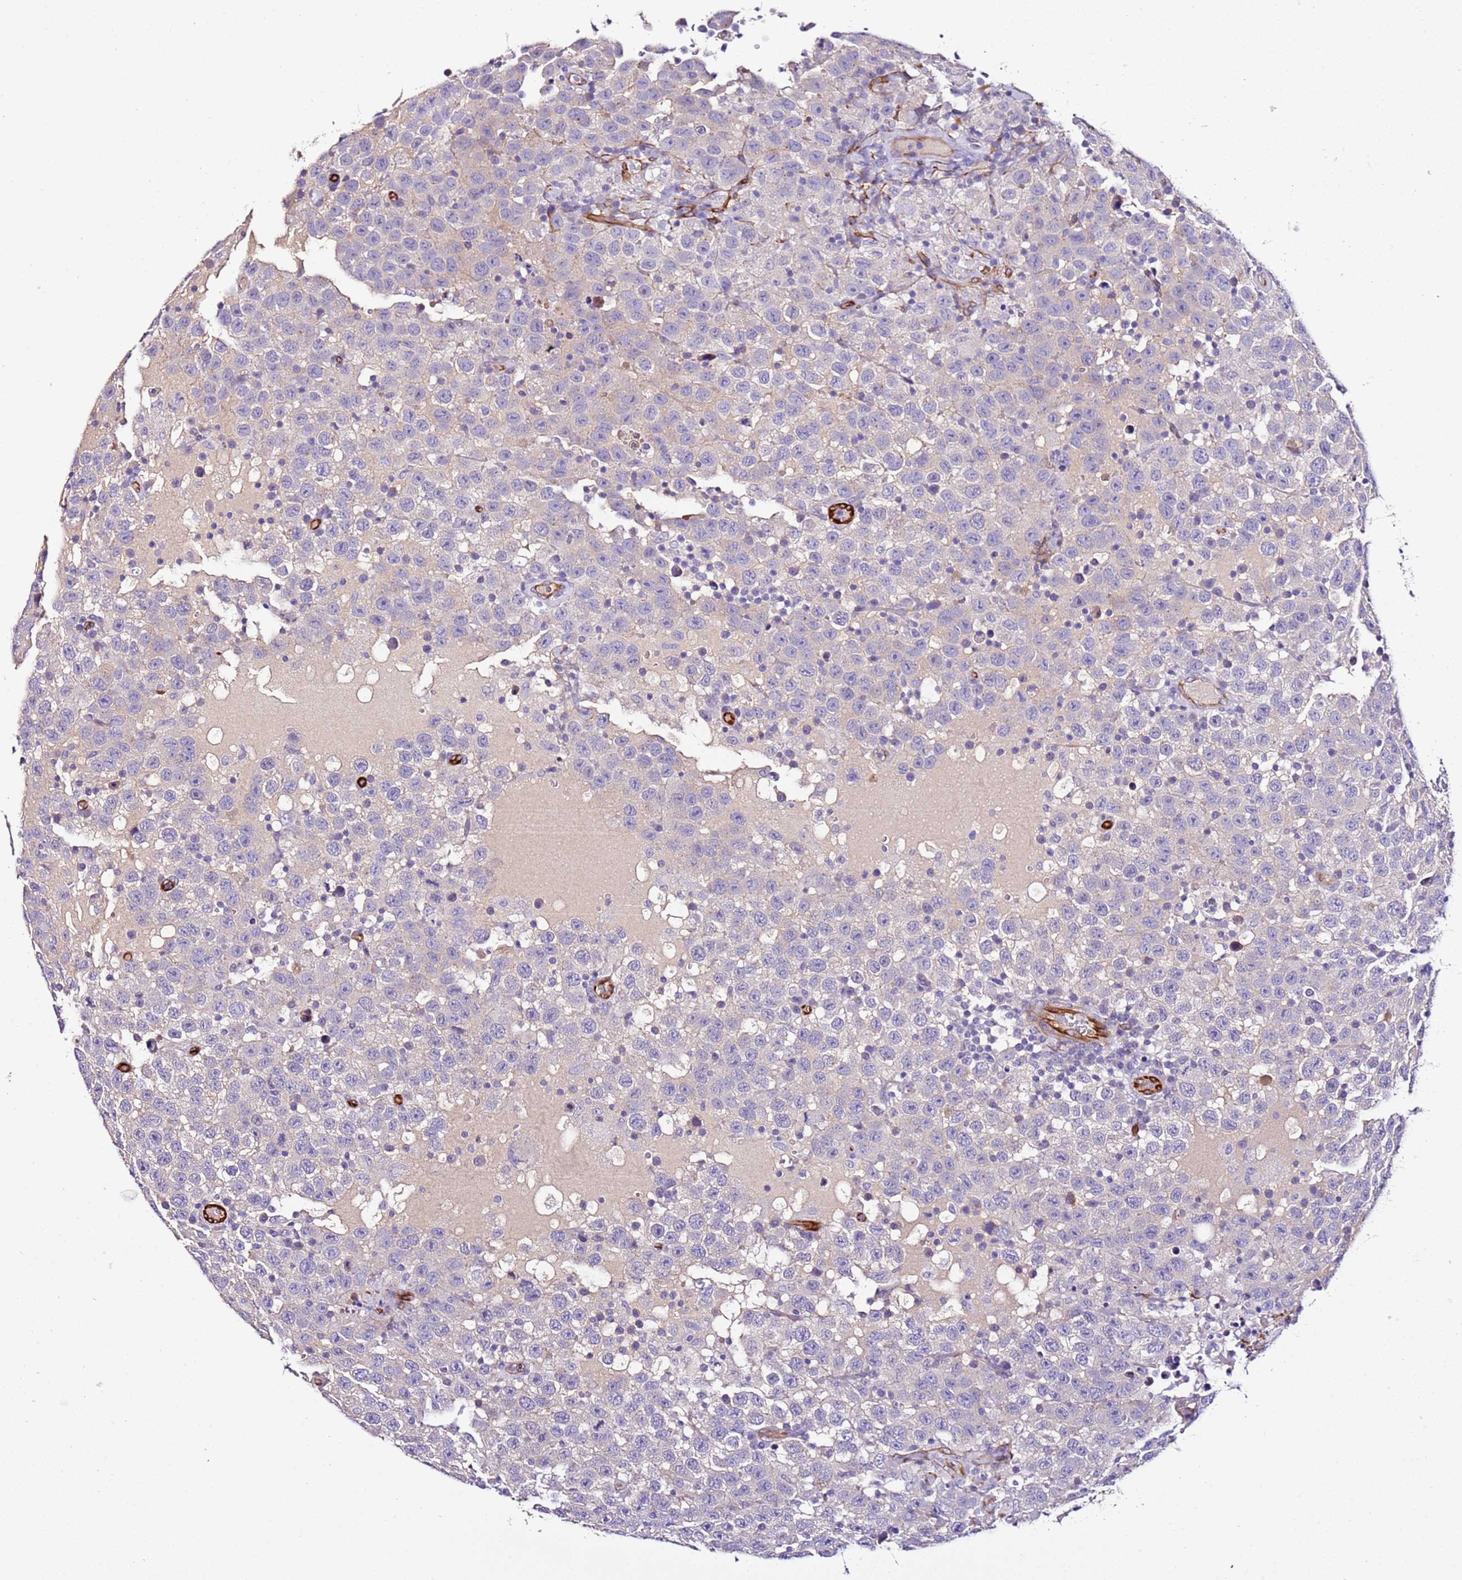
{"staining": {"intensity": "negative", "quantity": "none", "location": "none"}, "tissue": "testis cancer", "cell_type": "Tumor cells", "image_type": "cancer", "snomed": [{"axis": "morphology", "description": "Seminoma, NOS"}, {"axis": "topography", "description": "Testis"}], "caption": "Tumor cells are negative for protein expression in human testis cancer (seminoma). Brightfield microscopy of immunohistochemistry (IHC) stained with DAB (brown) and hematoxylin (blue), captured at high magnification.", "gene": "FAM174C", "patient": {"sex": "male", "age": 41}}